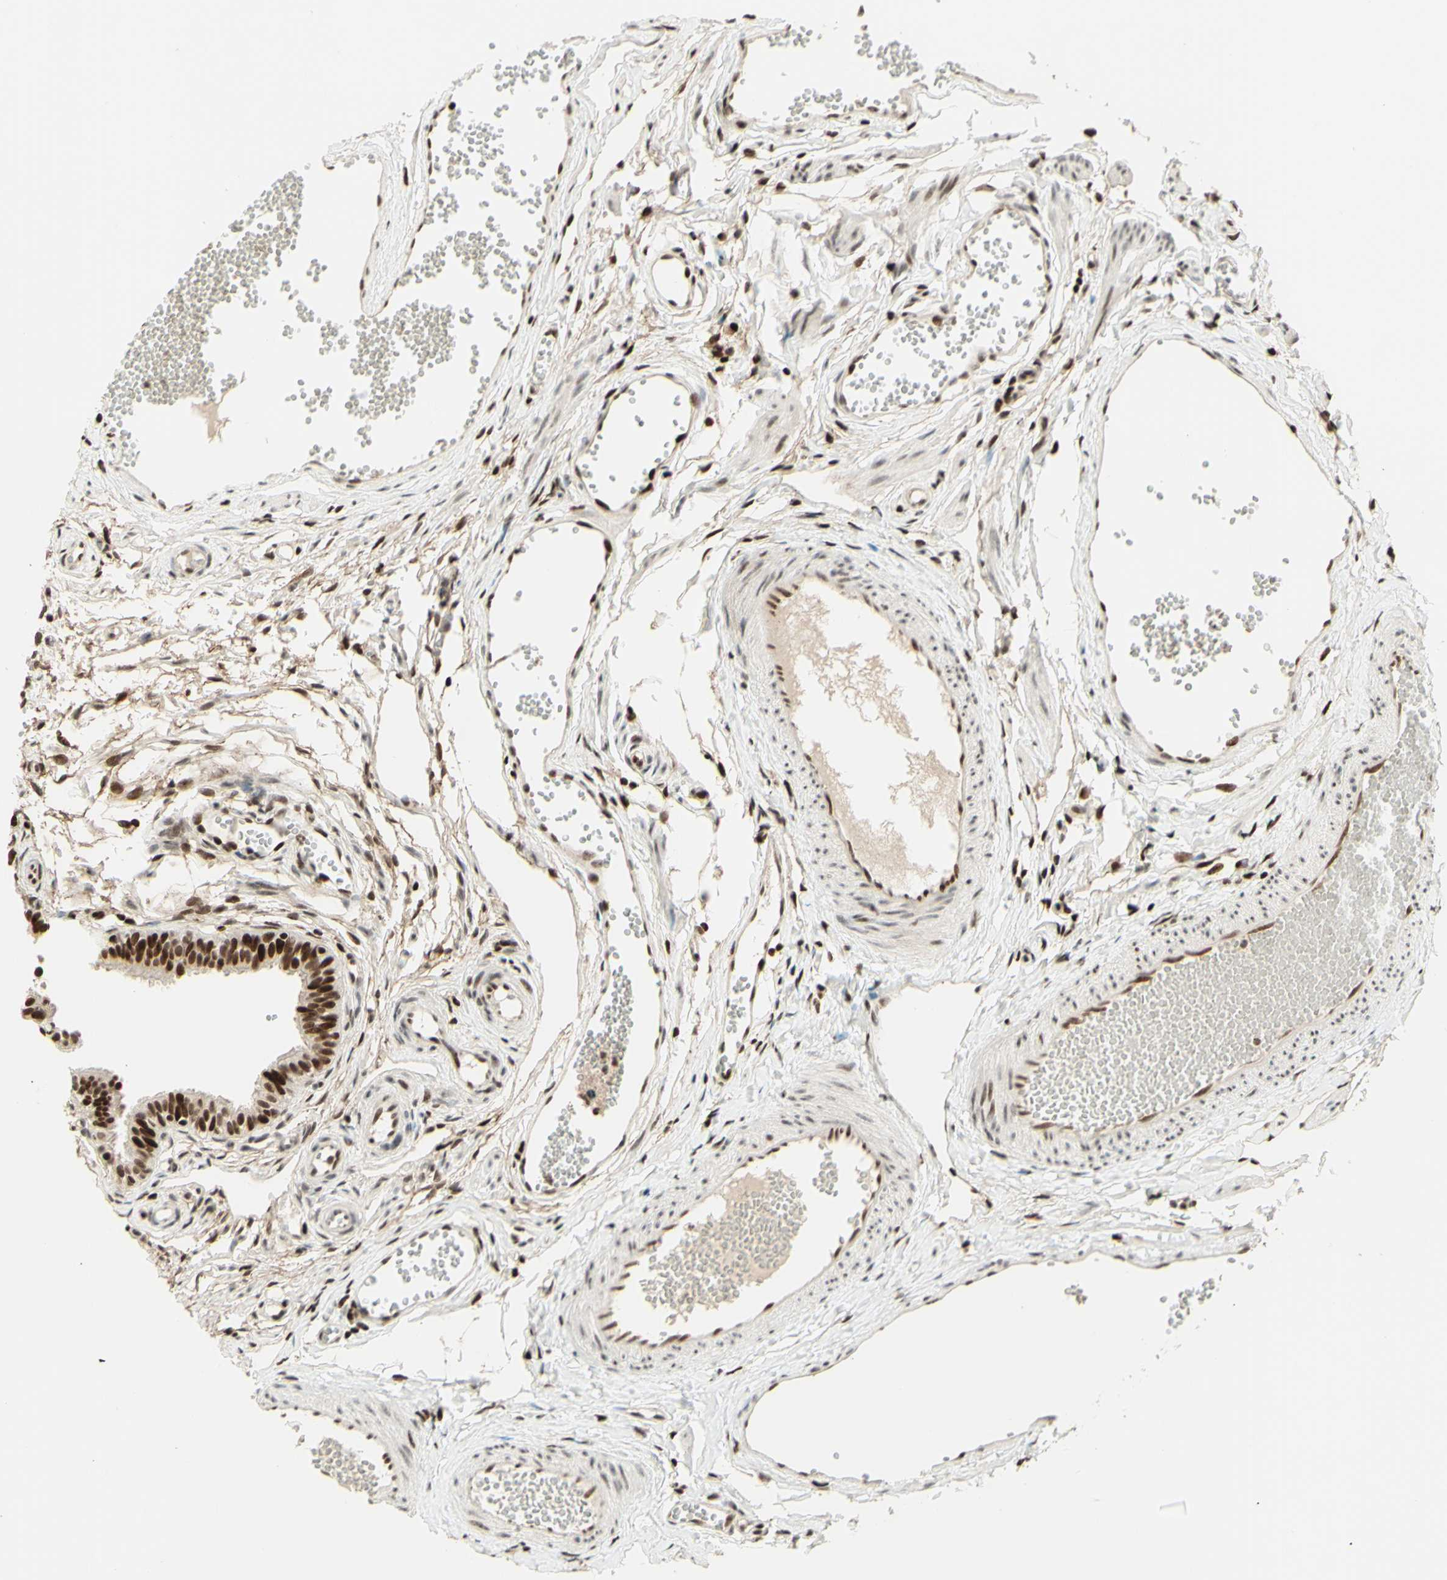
{"staining": {"intensity": "strong", "quantity": ">75%", "location": "nuclear"}, "tissue": "fallopian tube", "cell_type": "Glandular cells", "image_type": "normal", "snomed": [{"axis": "morphology", "description": "Normal tissue, NOS"}, {"axis": "topography", "description": "Fallopian tube"}, {"axis": "topography", "description": "Placenta"}], "caption": "A brown stain shows strong nuclear positivity of a protein in glandular cells of unremarkable human fallopian tube. (DAB = brown stain, brightfield microscopy at high magnification).", "gene": "CDKL5", "patient": {"sex": "female", "age": 34}}